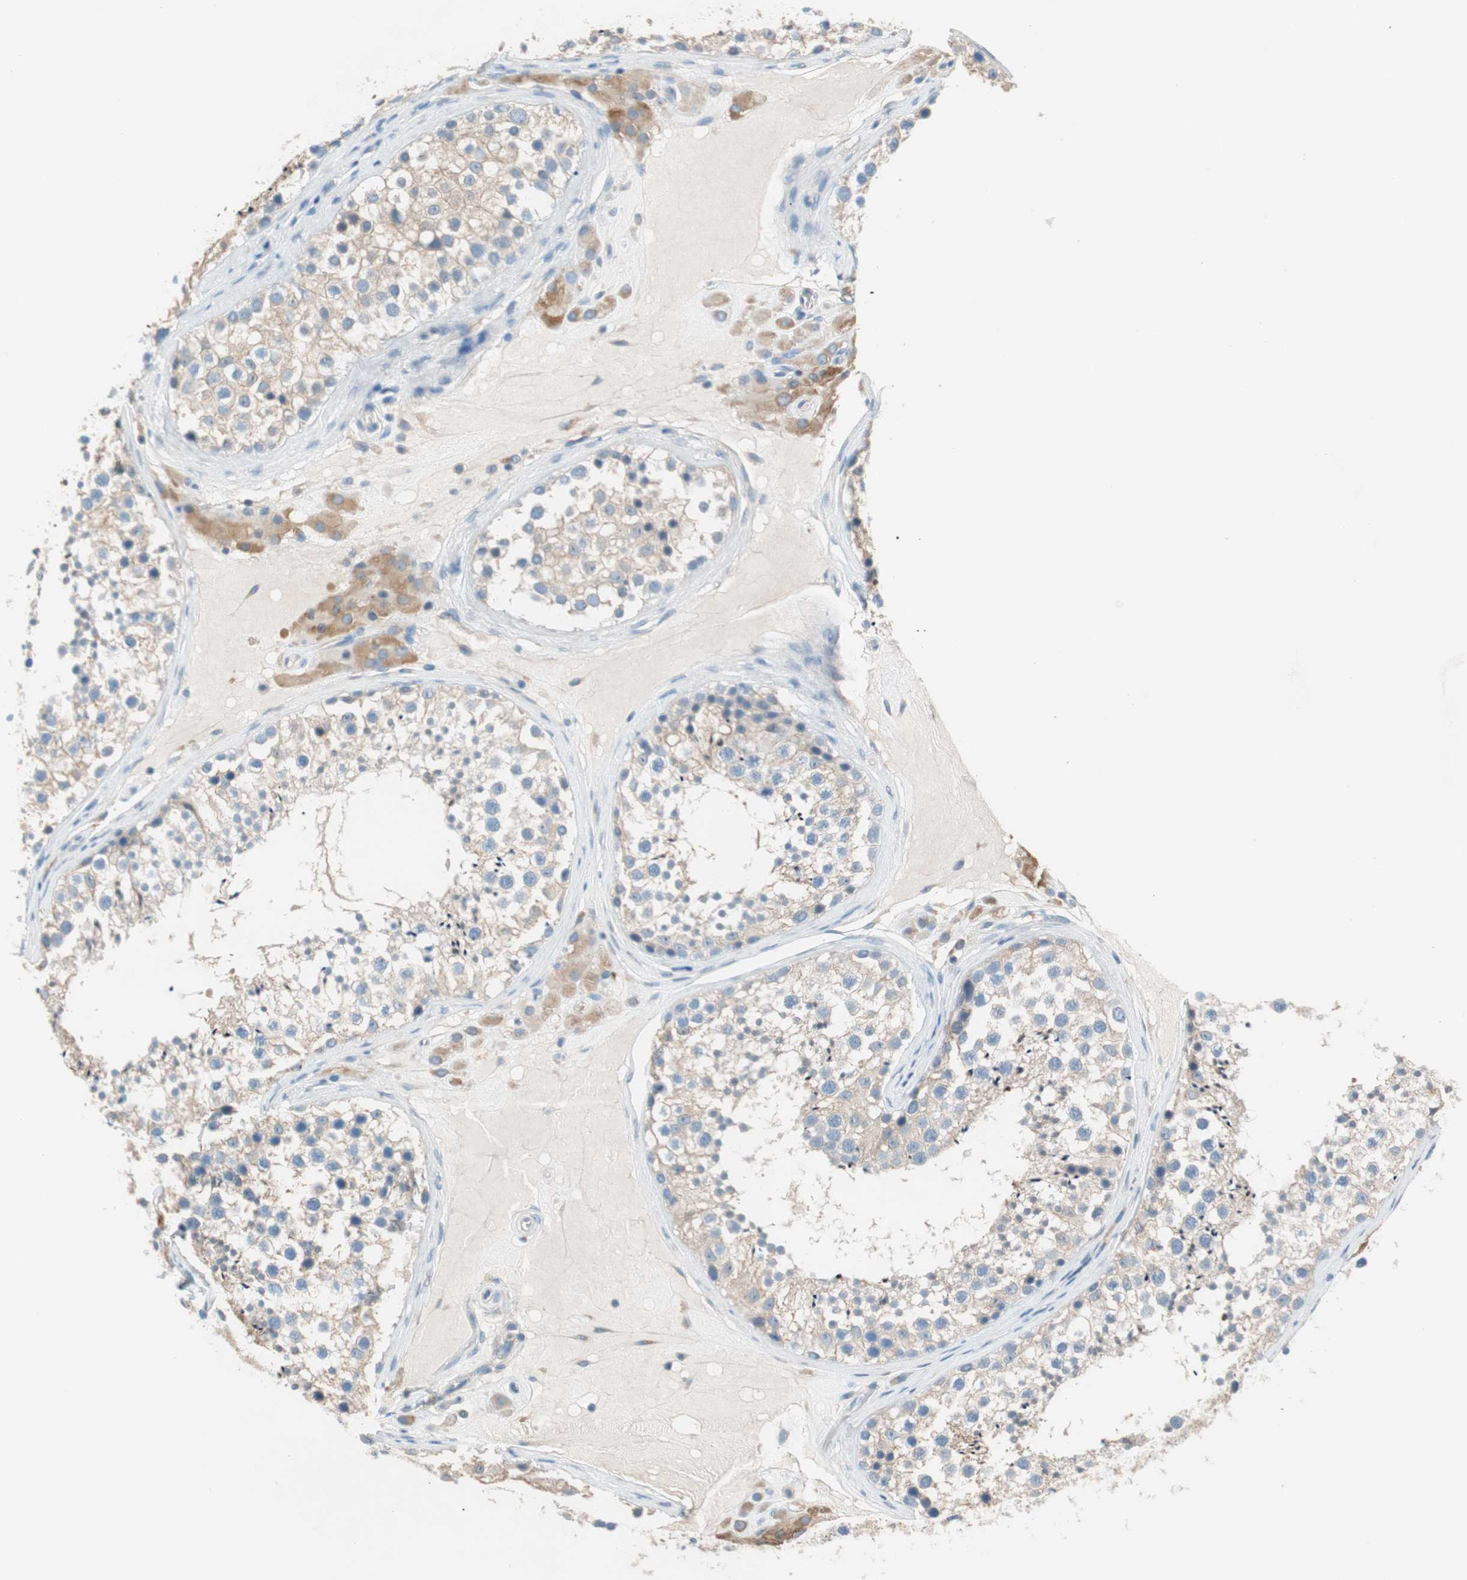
{"staining": {"intensity": "weak", "quantity": "25%-75%", "location": "cytoplasmic/membranous"}, "tissue": "testis", "cell_type": "Cells in seminiferous ducts", "image_type": "normal", "snomed": [{"axis": "morphology", "description": "Normal tissue, NOS"}, {"axis": "topography", "description": "Testis"}], "caption": "Cells in seminiferous ducts exhibit low levels of weak cytoplasmic/membranous expression in about 25%-75% of cells in normal human testis.", "gene": "GLUL", "patient": {"sex": "male", "age": 46}}